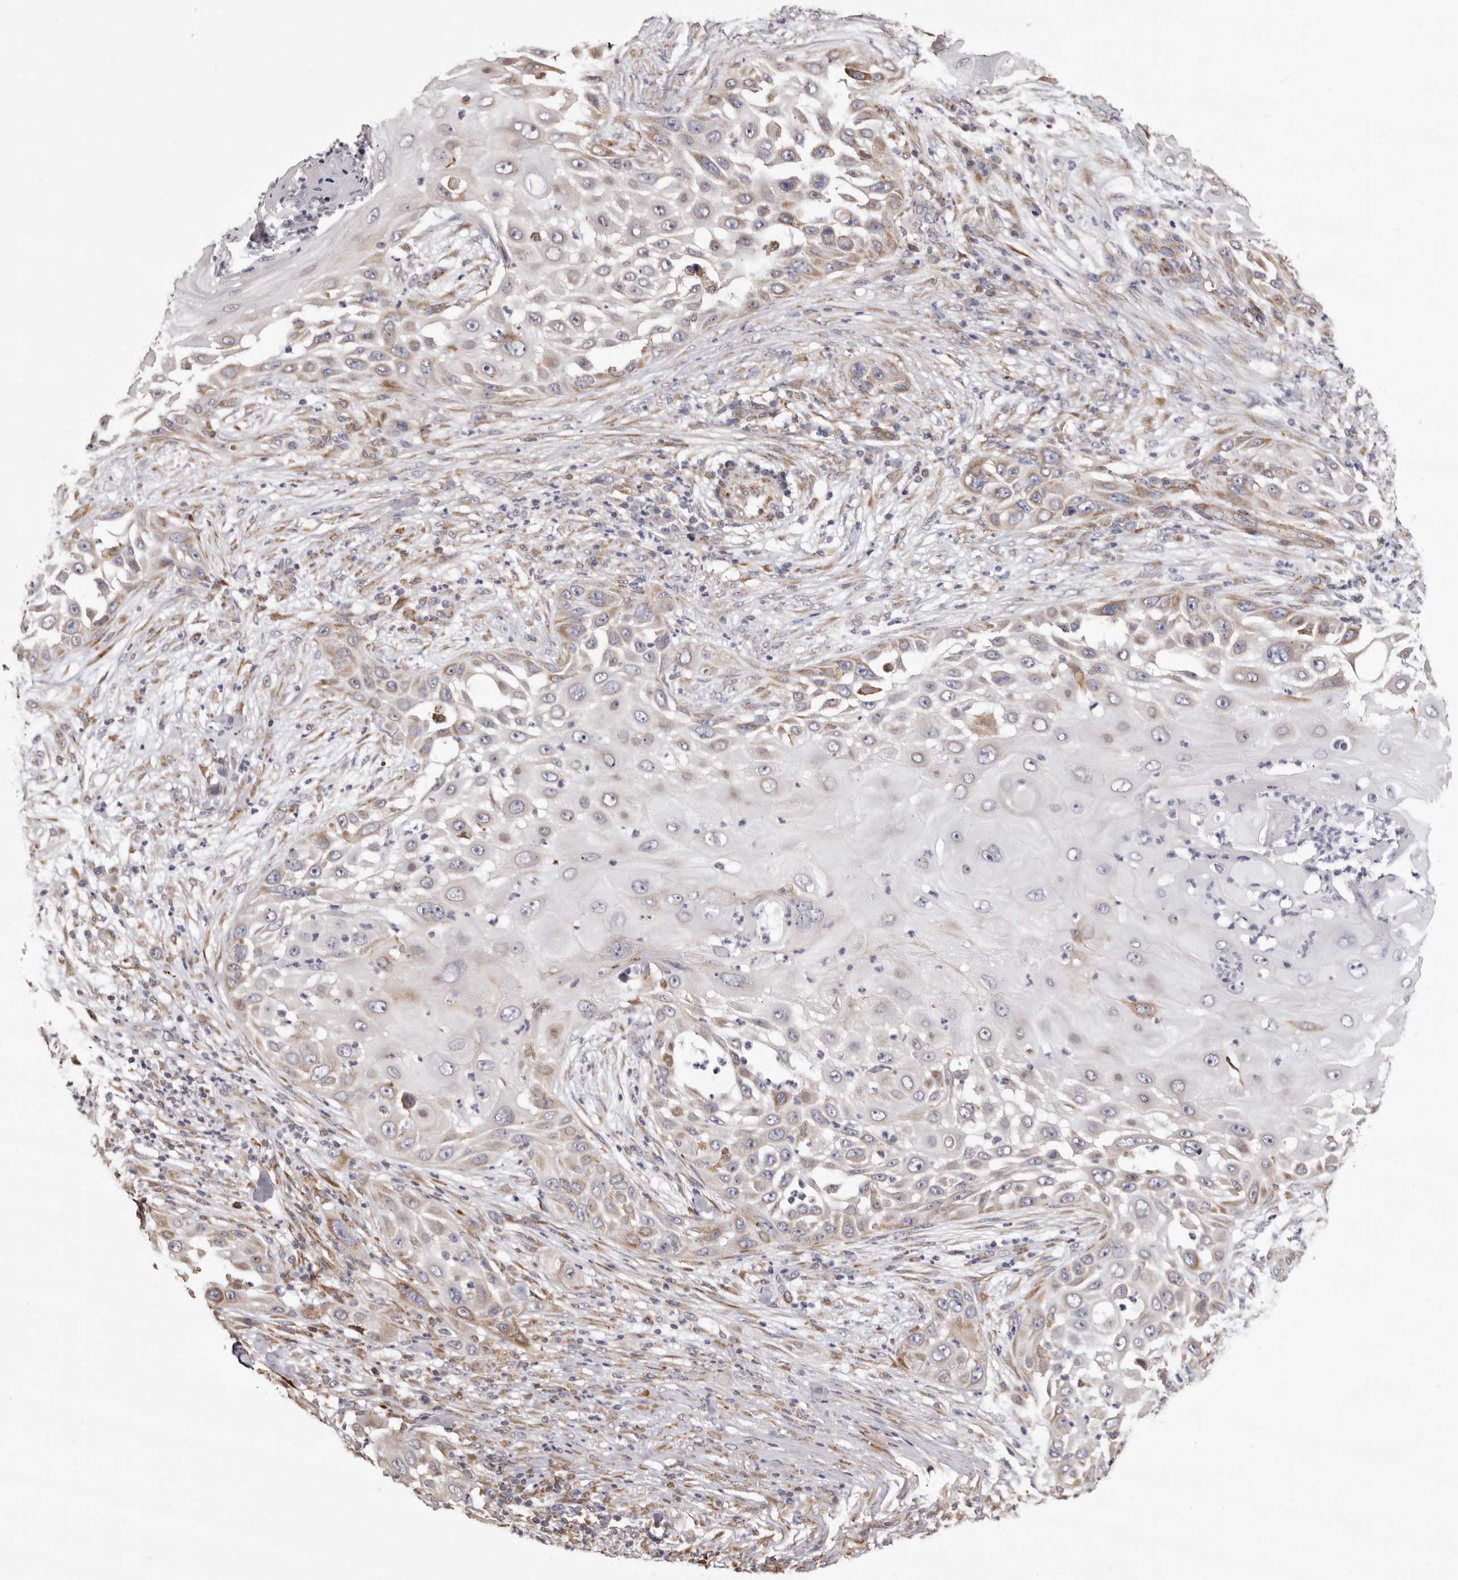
{"staining": {"intensity": "moderate", "quantity": "<25%", "location": "cytoplasmic/membranous"}, "tissue": "skin cancer", "cell_type": "Tumor cells", "image_type": "cancer", "snomed": [{"axis": "morphology", "description": "Squamous cell carcinoma, NOS"}, {"axis": "topography", "description": "Skin"}], "caption": "Tumor cells demonstrate moderate cytoplasmic/membranous positivity in approximately <25% of cells in skin squamous cell carcinoma.", "gene": "PIGX", "patient": {"sex": "female", "age": 44}}